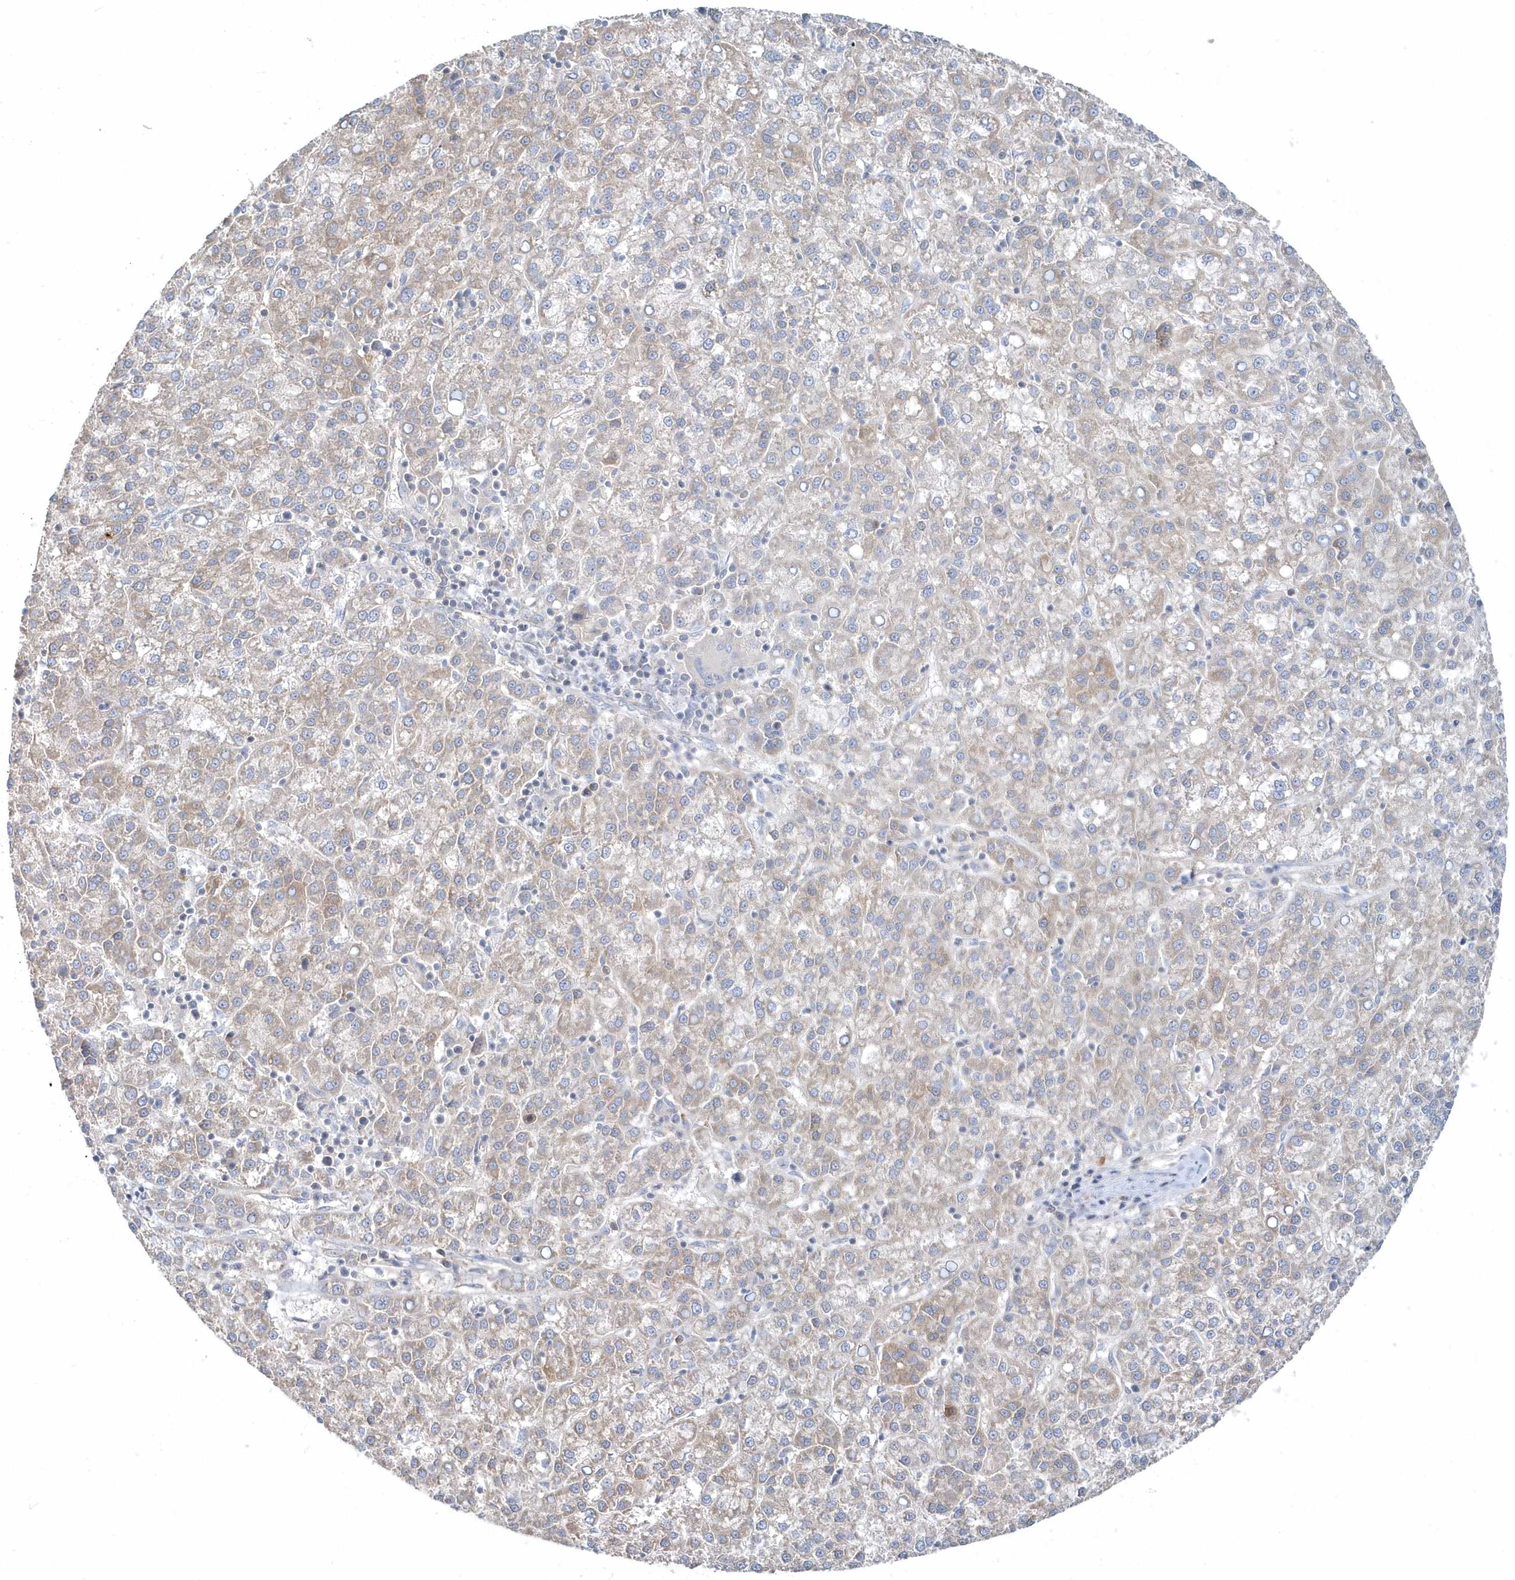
{"staining": {"intensity": "weak", "quantity": "<25%", "location": "cytoplasmic/membranous"}, "tissue": "liver cancer", "cell_type": "Tumor cells", "image_type": "cancer", "snomed": [{"axis": "morphology", "description": "Carcinoma, Hepatocellular, NOS"}, {"axis": "topography", "description": "Liver"}], "caption": "Photomicrograph shows no protein staining in tumor cells of liver cancer (hepatocellular carcinoma) tissue. (Stains: DAB immunohistochemistry (IHC) with hematoxylin counter stain, Microscopy: brightfield microscopy at high magnification).", "gene": "LEXM", "patient": {"sex": "female", "age": 58}}